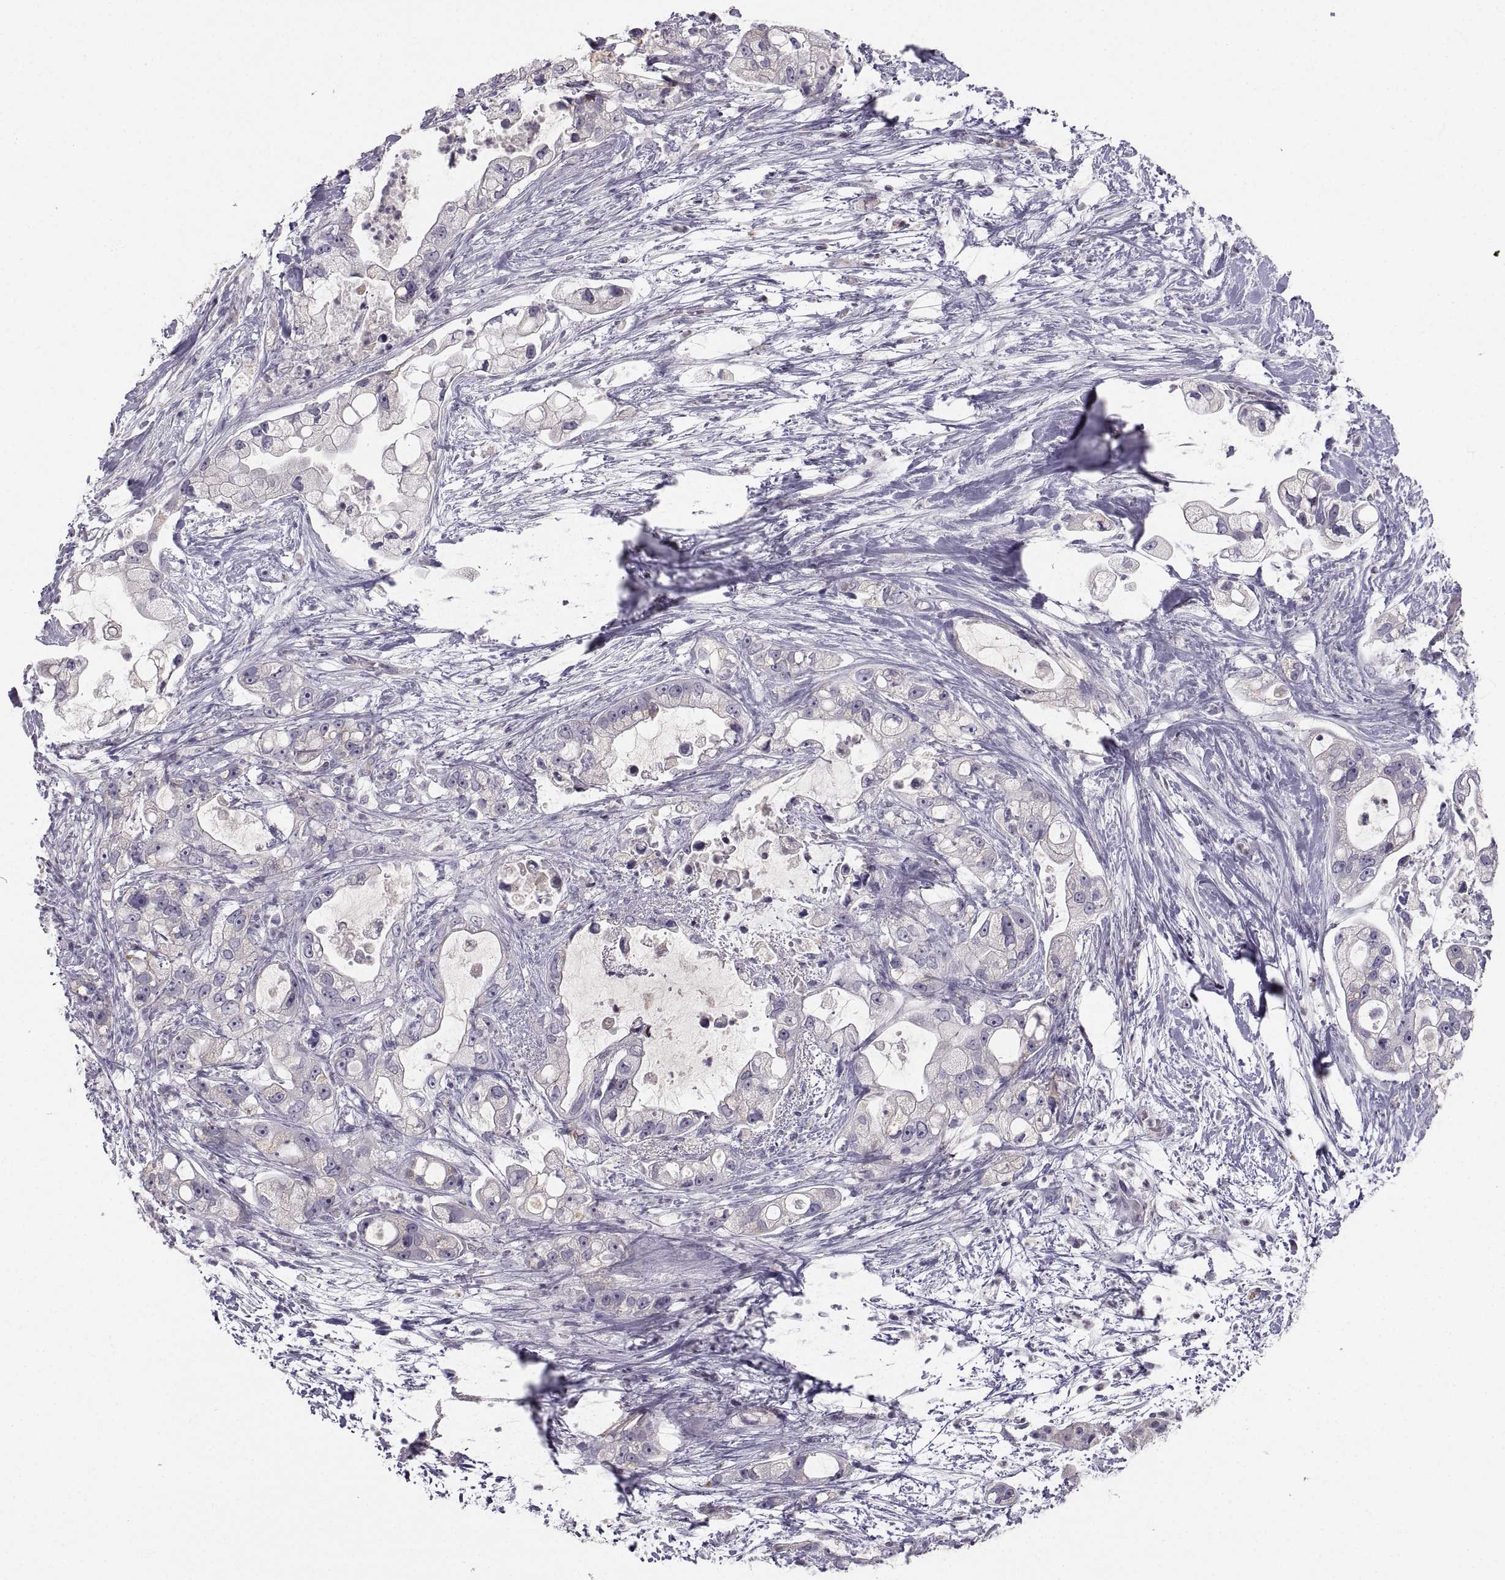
{"staining": {"intensity": "negative", "quantity": "none", "location": "none"}, "tissue": "pancreatic cancer", "cell_type": "Tumor cells", "image_type": "cancer", "snomed": [{"axis": "morphology", "description": "Adenocarcinoma, NOS"}, {"axis": "topography", "description": "Pancreas"}], "caption": "Immunohistochemistry of pancreatic cancer demonstrates no staining in tumor cells.", "gene": "PGM5", "patient": {"sex": "female", "age": 69}}